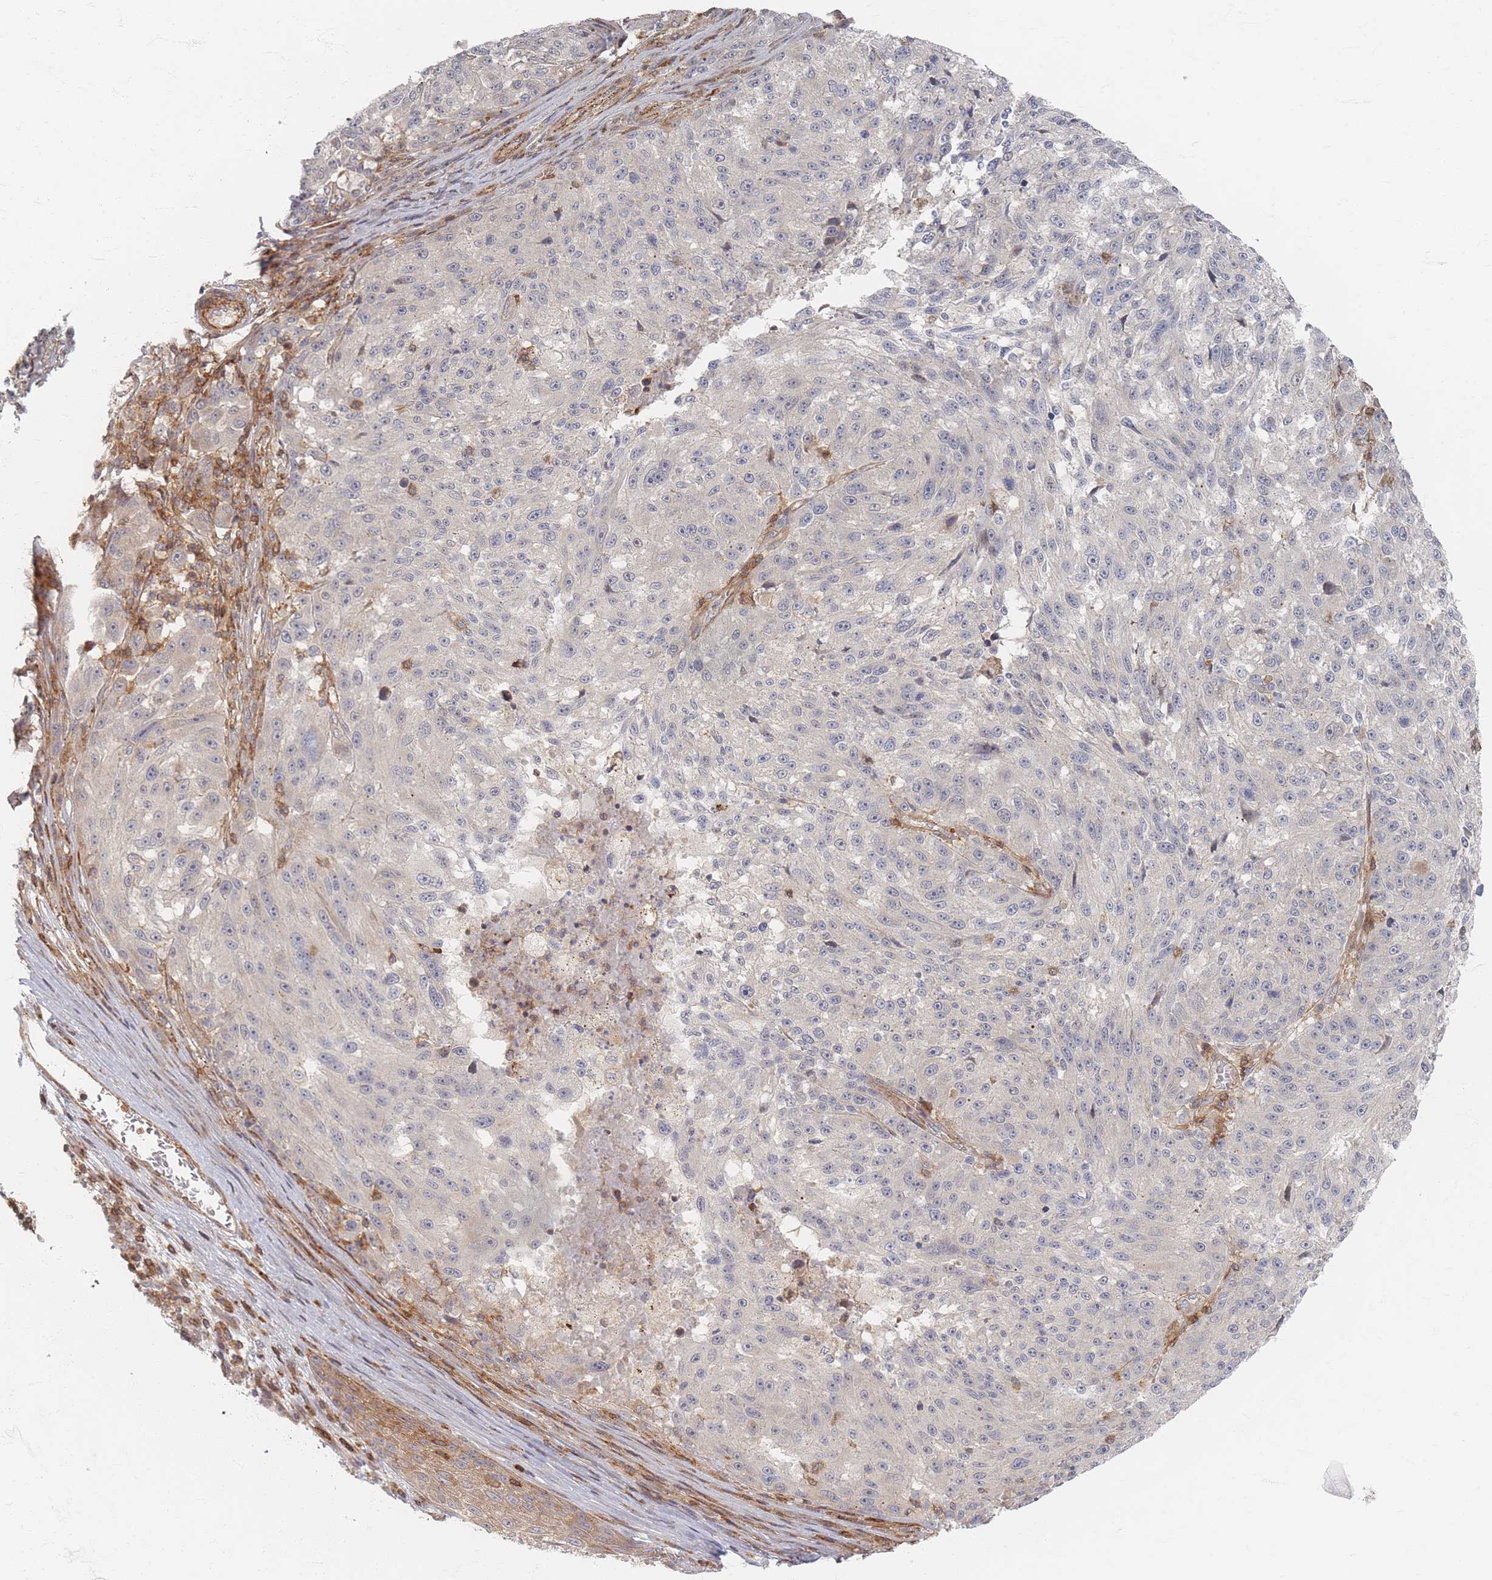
{"staining": {"intensity": "negative", "quantity": "none", "location": "none"}, "tissue": "melanoma", "cell_type": "Tumor cells", "image_type": "cancer", "snomed": [{"axis": "morphology", "description": "Malignant melanoma, NOS"}, {"axis": "topography", "description": "Skin"}], "caption": "The photomicrograph reveals no staining of tumor cells in malignant melanoma.", "gene": "ZNF852", "patient": {"sex": "male", "age": 53}}